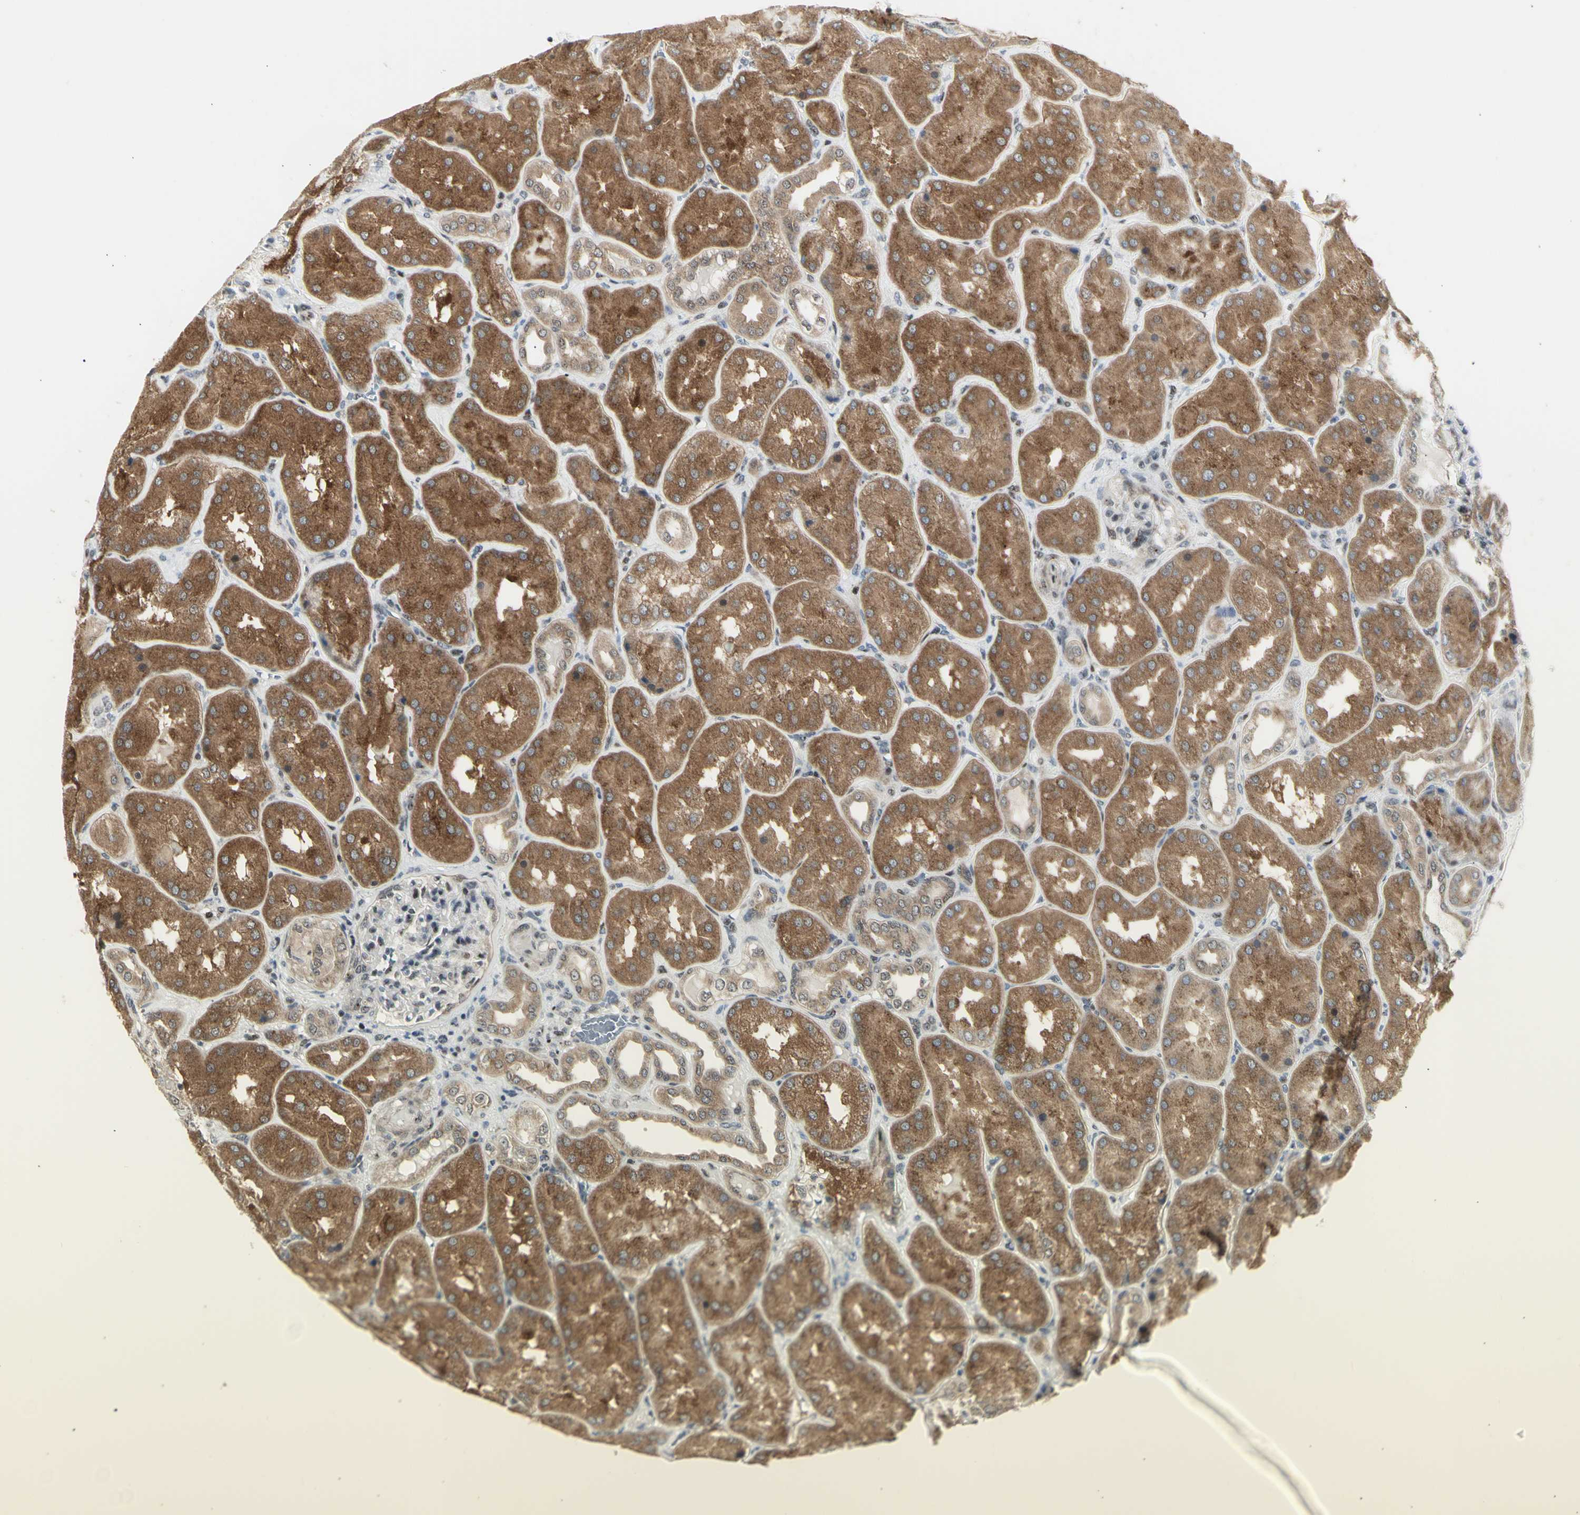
{"staining": {"intensity": "weak", "quantity": "25%-75%", "location": "nuclear"}, "tissue": "kidney", "cell_type": "Cells in glomeruli", "image_type": "normal", "snomed": [{"axis": "morphology", "description": "Normal tissue, NOS"}, {"axis": "topography", "description": "Kidney"}], "caption": "There is low levels of weak nuclear staining in cells in glomeruli of normal kidney, as demonstrated by immunohistochemical staining (brown color).", "gene": "DHRS7B", "patient": {"sex": "female", "age": 56}}